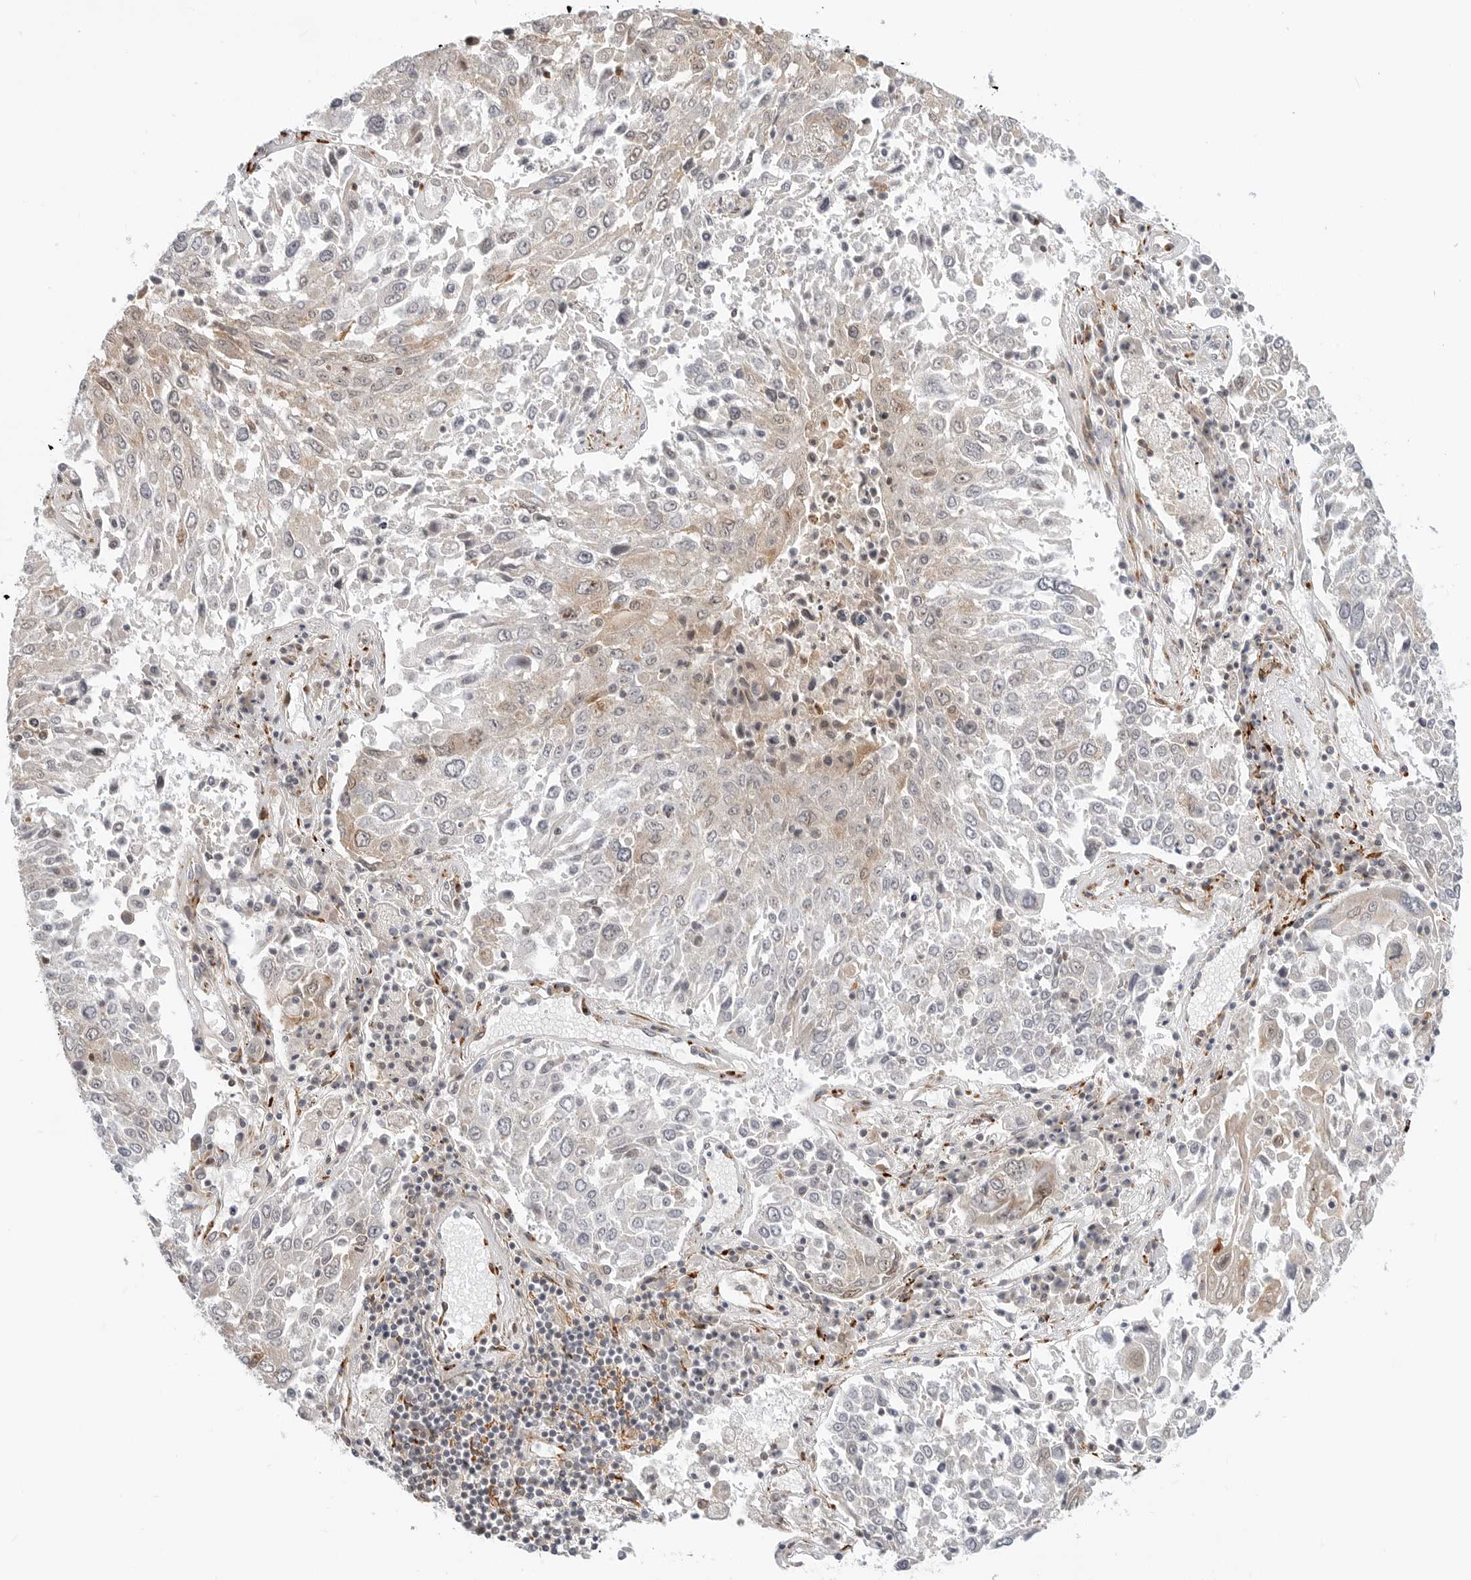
{"staining": {"intensity": "weak", "quantity": ">75%", "location": "cytoplasmic/membranous"}, "tissue": "lung cancer", "cell_type": "Tumor cells", "image_type": "cancer", "snomed": [{"axis": "morphology", "description": "Squamous cell carcinoma, NOS"}, {"axis": "topography", "description": "Lung"}], "caption": "Immunohistochemistry (IHC) of lung squamous cell carcinoma displays low levels of weak cytoplasmic/membranous positivity in approximately >75% of tumor cells.", "gene": "C1QTNF1", "patient": {"sex": "male", "age": 65}}